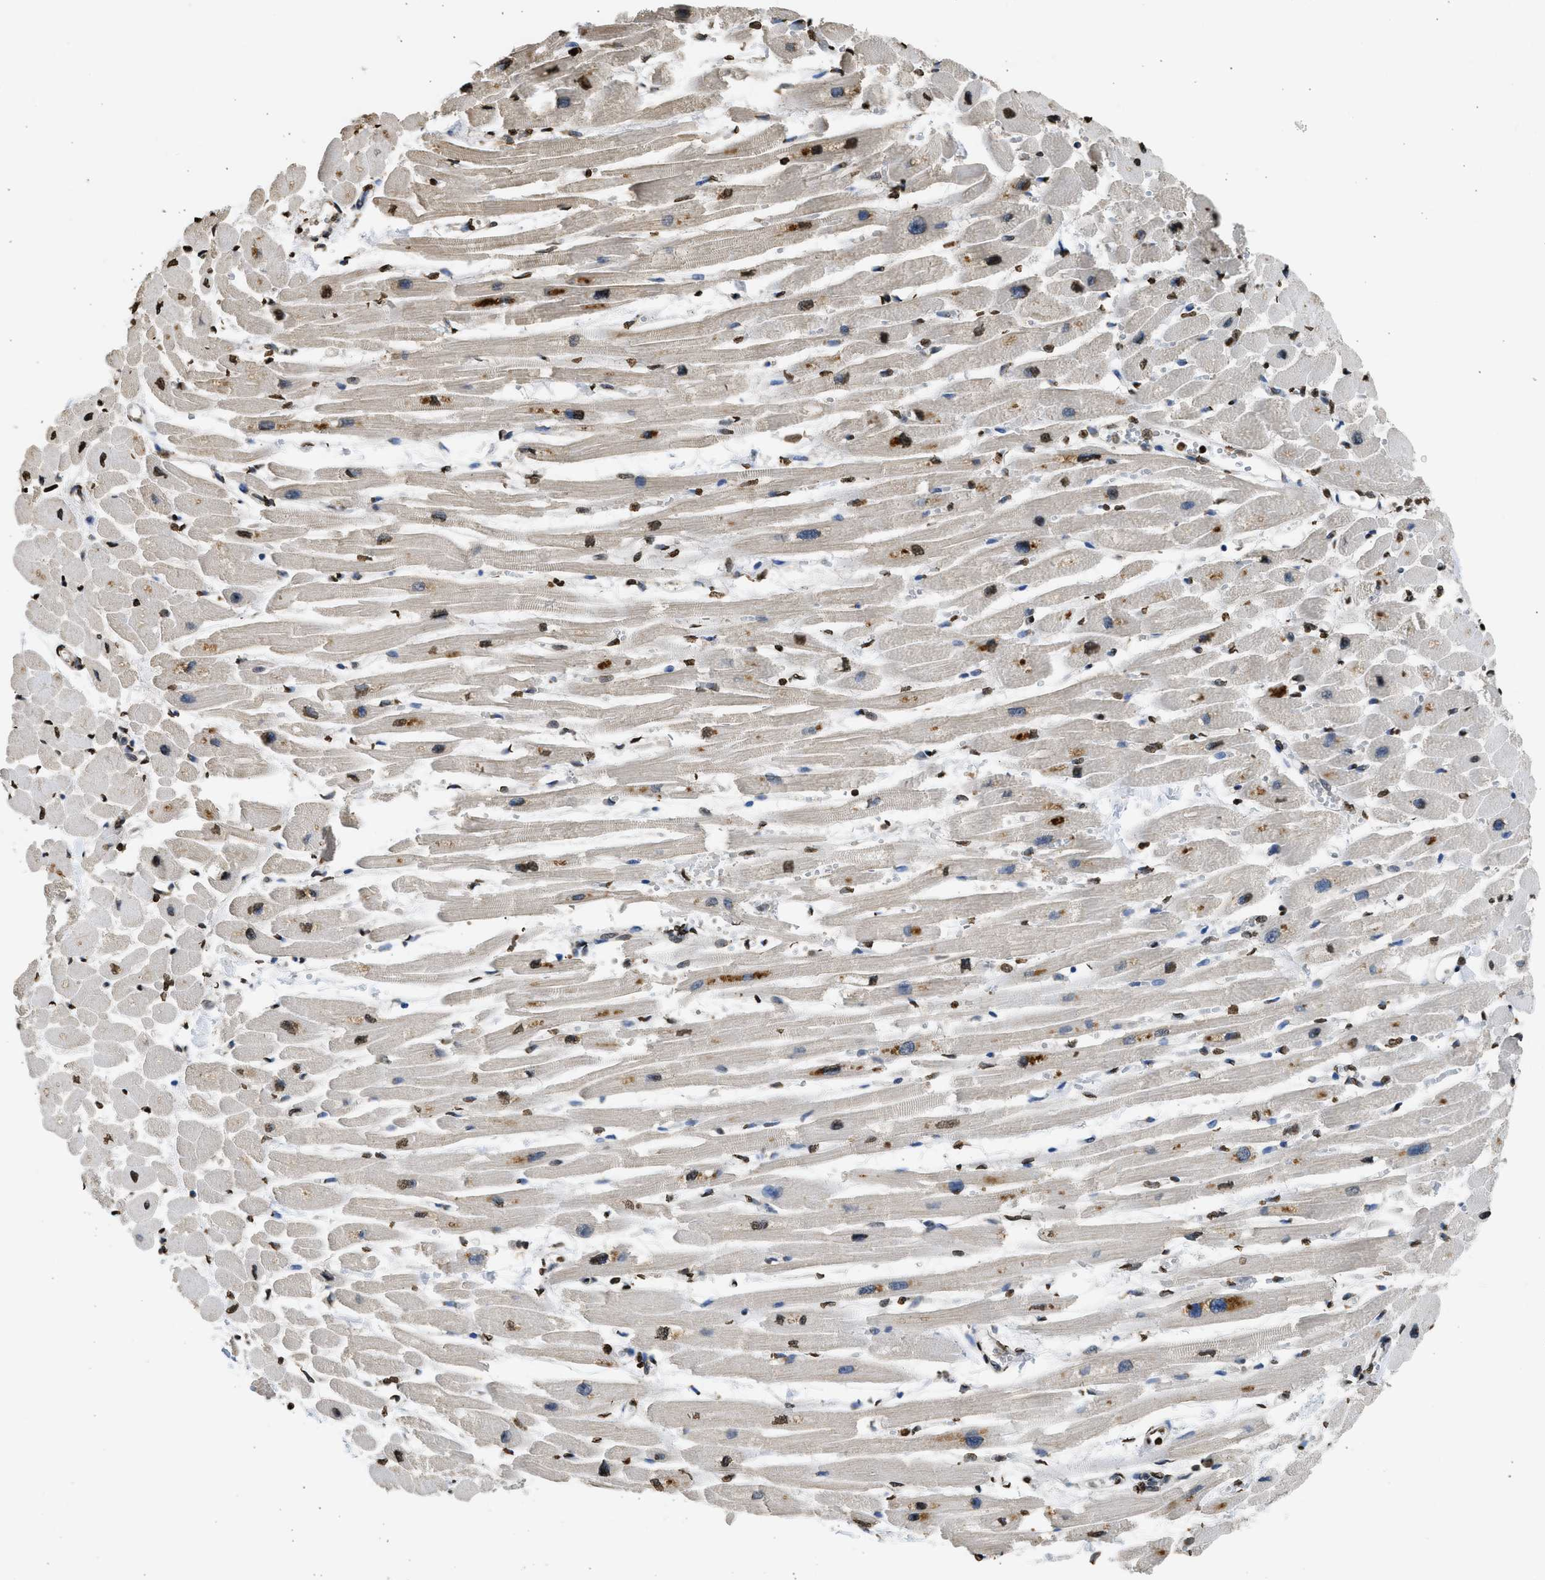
{"staining": {"intensity": "strong", "quantity": "25%-75%", "location": "nuclear"}, "tissue": "heart muscle", "cell_type": "Cardiomyocytes", "image_type": "normal", "snomed": [{"axis": "morphology", "description": "Normal tissue, NOS"}, {"axis": "topography", "description": "Heart"}], "caption": "Strong nuclear positivity is present in about 25%-75% of cardiomyocytes in normal heart muscle.", "gene": "RRAGC", "patient": {"sex": "female", "age": 54}}